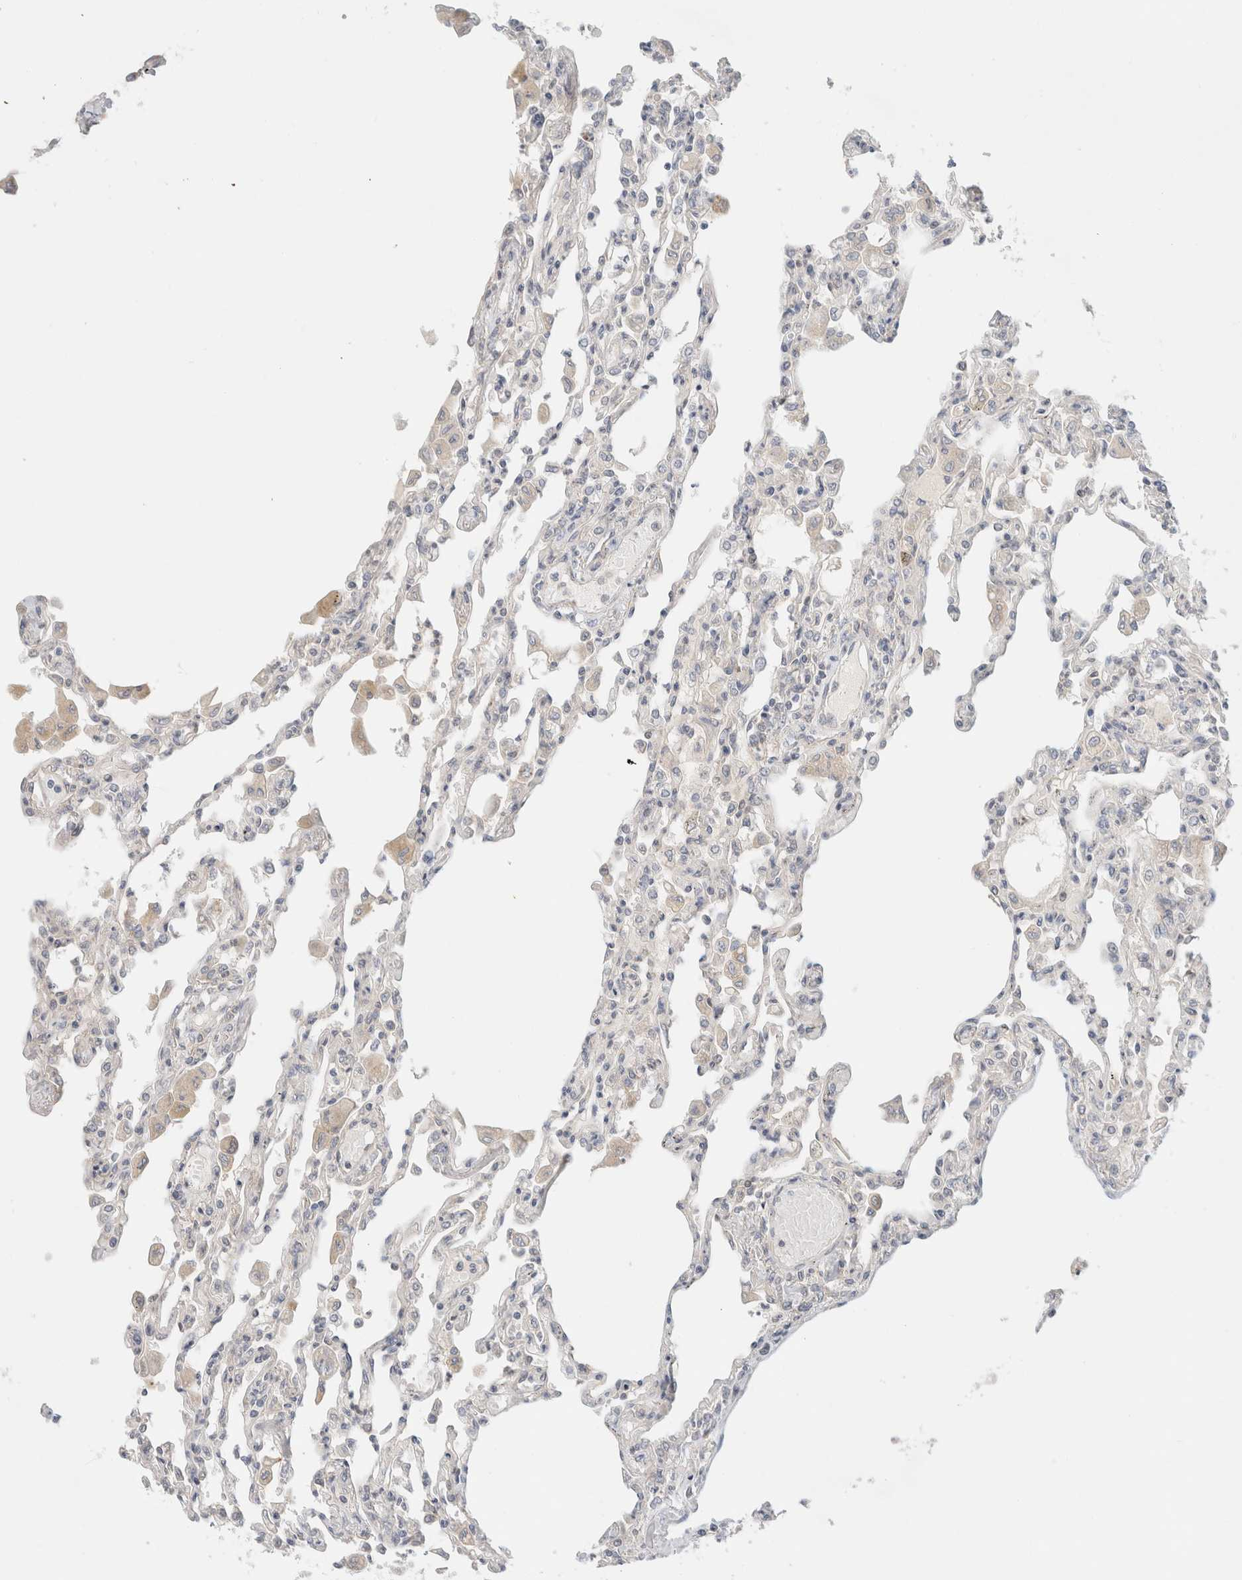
{"staining": {"intensity": "weak", "quantity": "<25%", "location": "cytoplasmic/membranous"}, "tissue": "lung", "cell_type": "Alveolar cells", "image_type": "normal", "snomed": [{"axis": "morphology", "description": "Normal tissue, NOS"}, {"axis": "topography", "description": "Bronchus"}, {"axis": "topography", "description": "Lung"}], "caption": "DAB (3,3'-diaminobenzidine) immunohistochemical staining of unremarkable human lung exhibits no significant staining in alveolar cells. (Brightfield microscopy of DAB (3,3'-diaminobenzidine) immunohistochemistry (IHC) at high magnification).", "gene": "MARK3", "patient": {"sex": "female", "age": 49}}